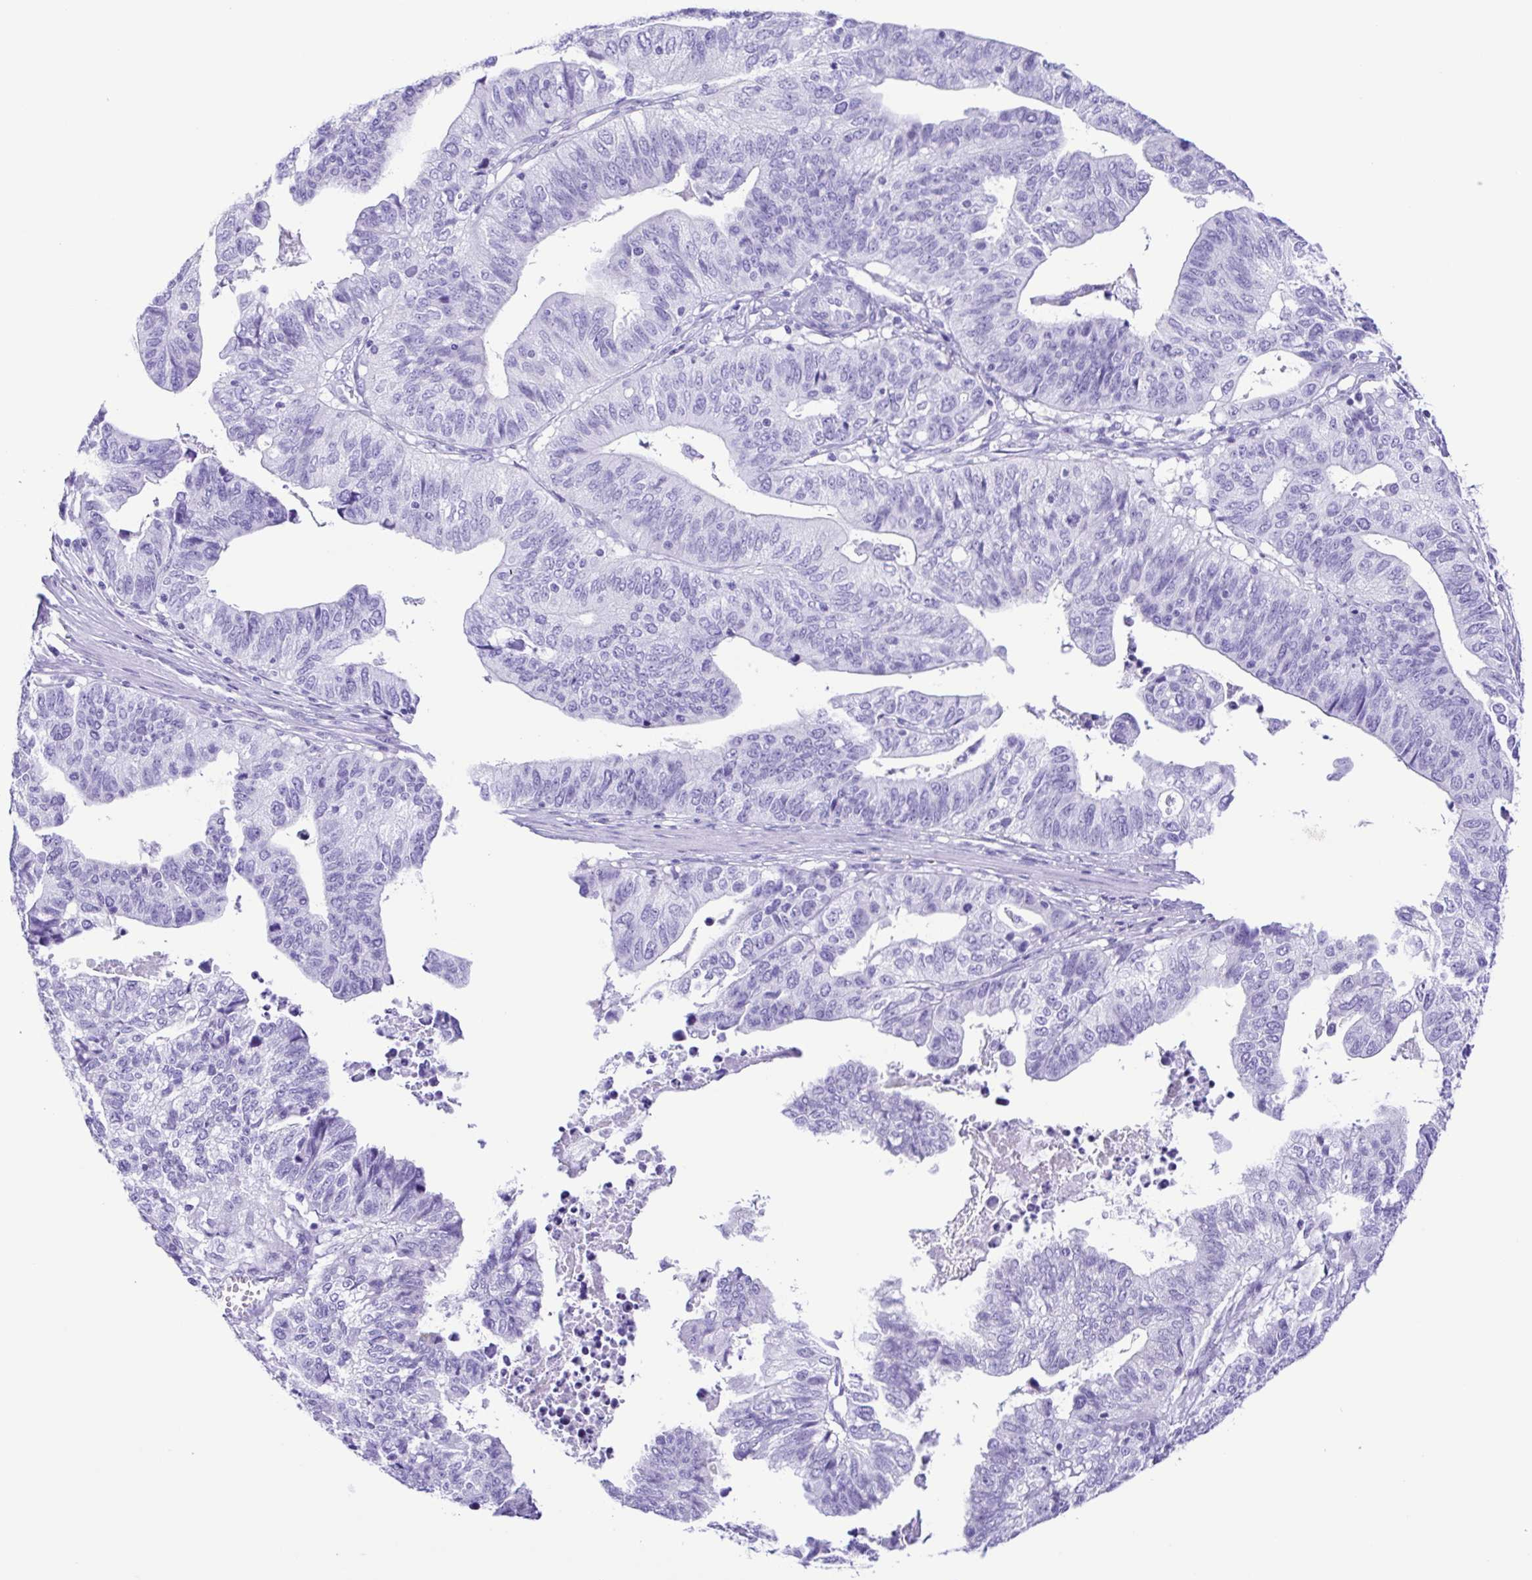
{"staining": {"intensity": "negative", "quantity": "none", "location": "none"}, "tissue": "stomach cancer", "cell_type": "Tumor cells", "image_type": "cancer", "snomed": [{"axis": "morphology", "description": "Adenocarcinoma, NOS"}, {"axis": "topography", "description": "Stomach, upper"}], "caption": "Immunohistochemical staining of human stomach cancer (adenocarcinoma) demonstrates no significant expression in tumor cells. (DAB (3,3'-diaminobenzidine) immunohistochemistry (IHC), high magnification).", "gene": "ERP27", "patient": {"sex": "female", "age": 67}}